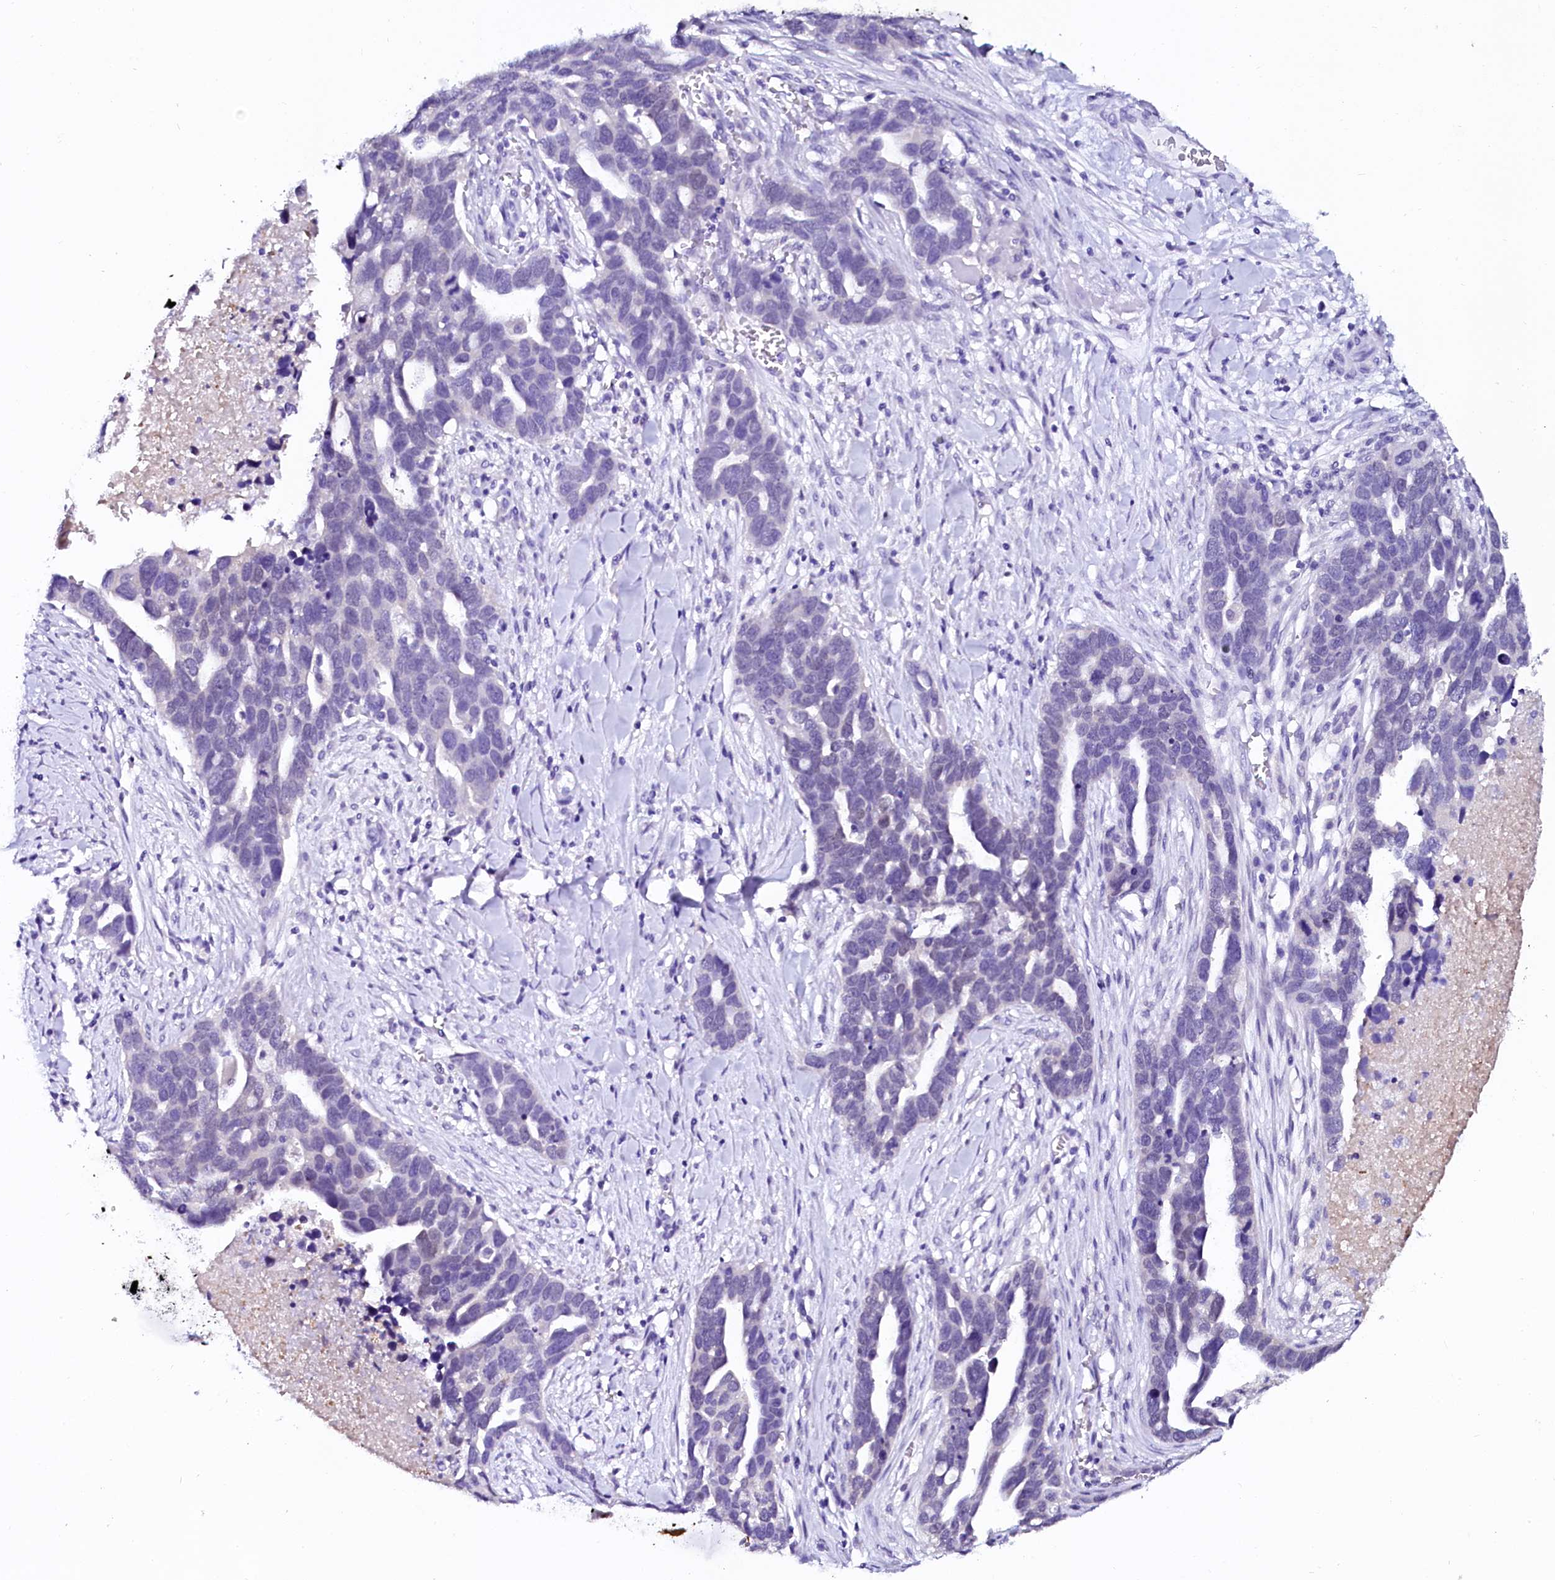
{"staining": {"intensity": "negative", "quantity": "none", "location": "none"}, "tissue": "ovarian cancer", "cell_type": "Tumor cells", "image_type": "cancer", "snomed": [{"axis": "morphology", "description": "Cystadenocarcinoma, serous, NOS"}, {"axis": "topography", "description": "Ovary"}], "caption": "The histopathology image displays no staining of tumor cells in serous cystadenocarcinoma (ovarian).", "gene": "SORD", "patient": {"sex": "female", "age": 54}}